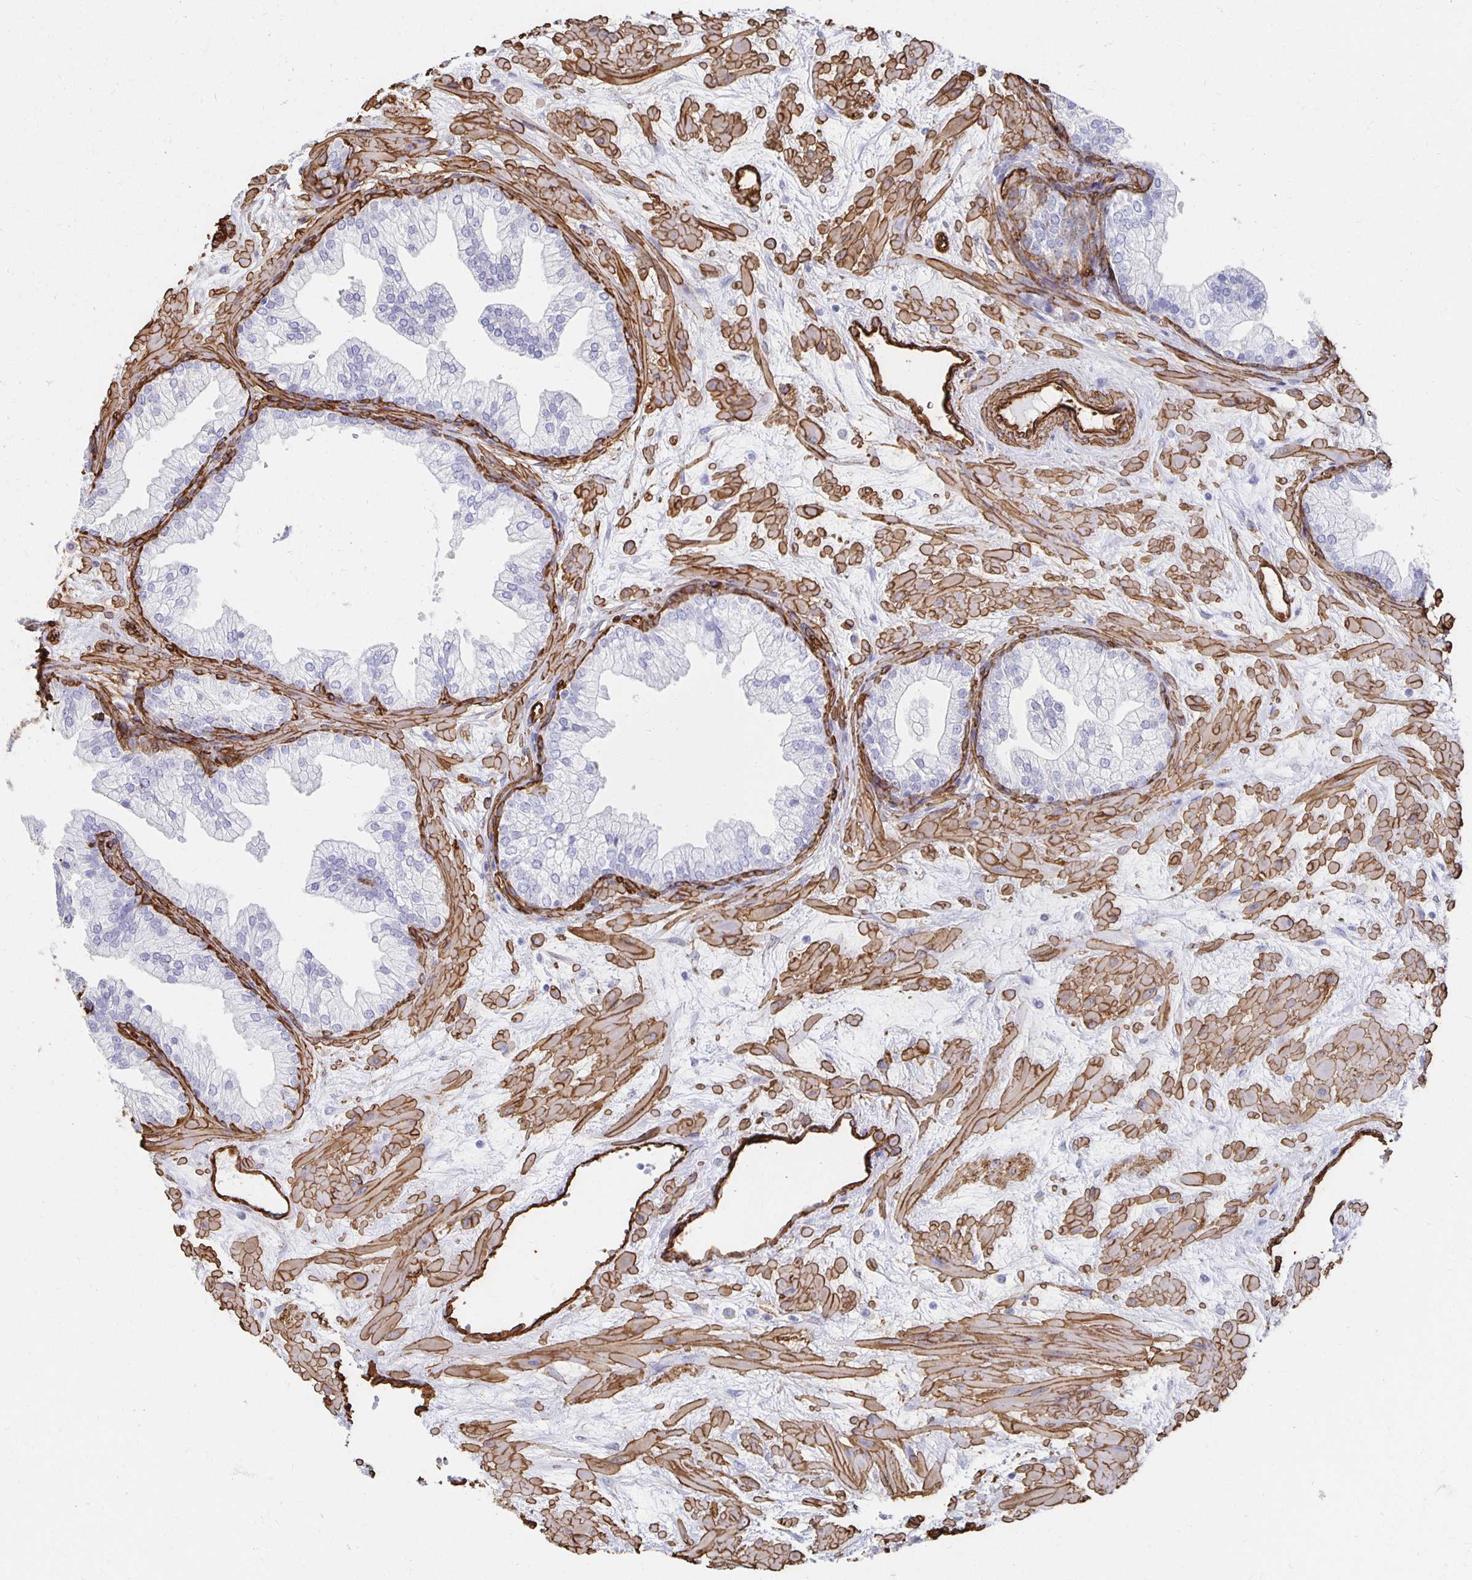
{"staining": {"intensity": "strong", "quantity": "<25%", "location": "cytoplasmic/membranous"}, "tissue": "prostate", "cell_type": "Glandular cells", "image_type": "normal", "snomed": [{"axis": "morphology", "description": "Normal tissue, NOS"}, {"axis": "topography", "description": "Prostate"}, {"axis": "topography", "description": "Peripheral nerve tissue"}], "caption": "A brown stain shows strong cytoplasmic/membranous staining of a protein in glandular cells of unremarkable human prostate. (DAB IHC with brightfield microscopy, high magnification).", "gene": "VIPR2", "patient": {"sex": "male", "age": 61}}